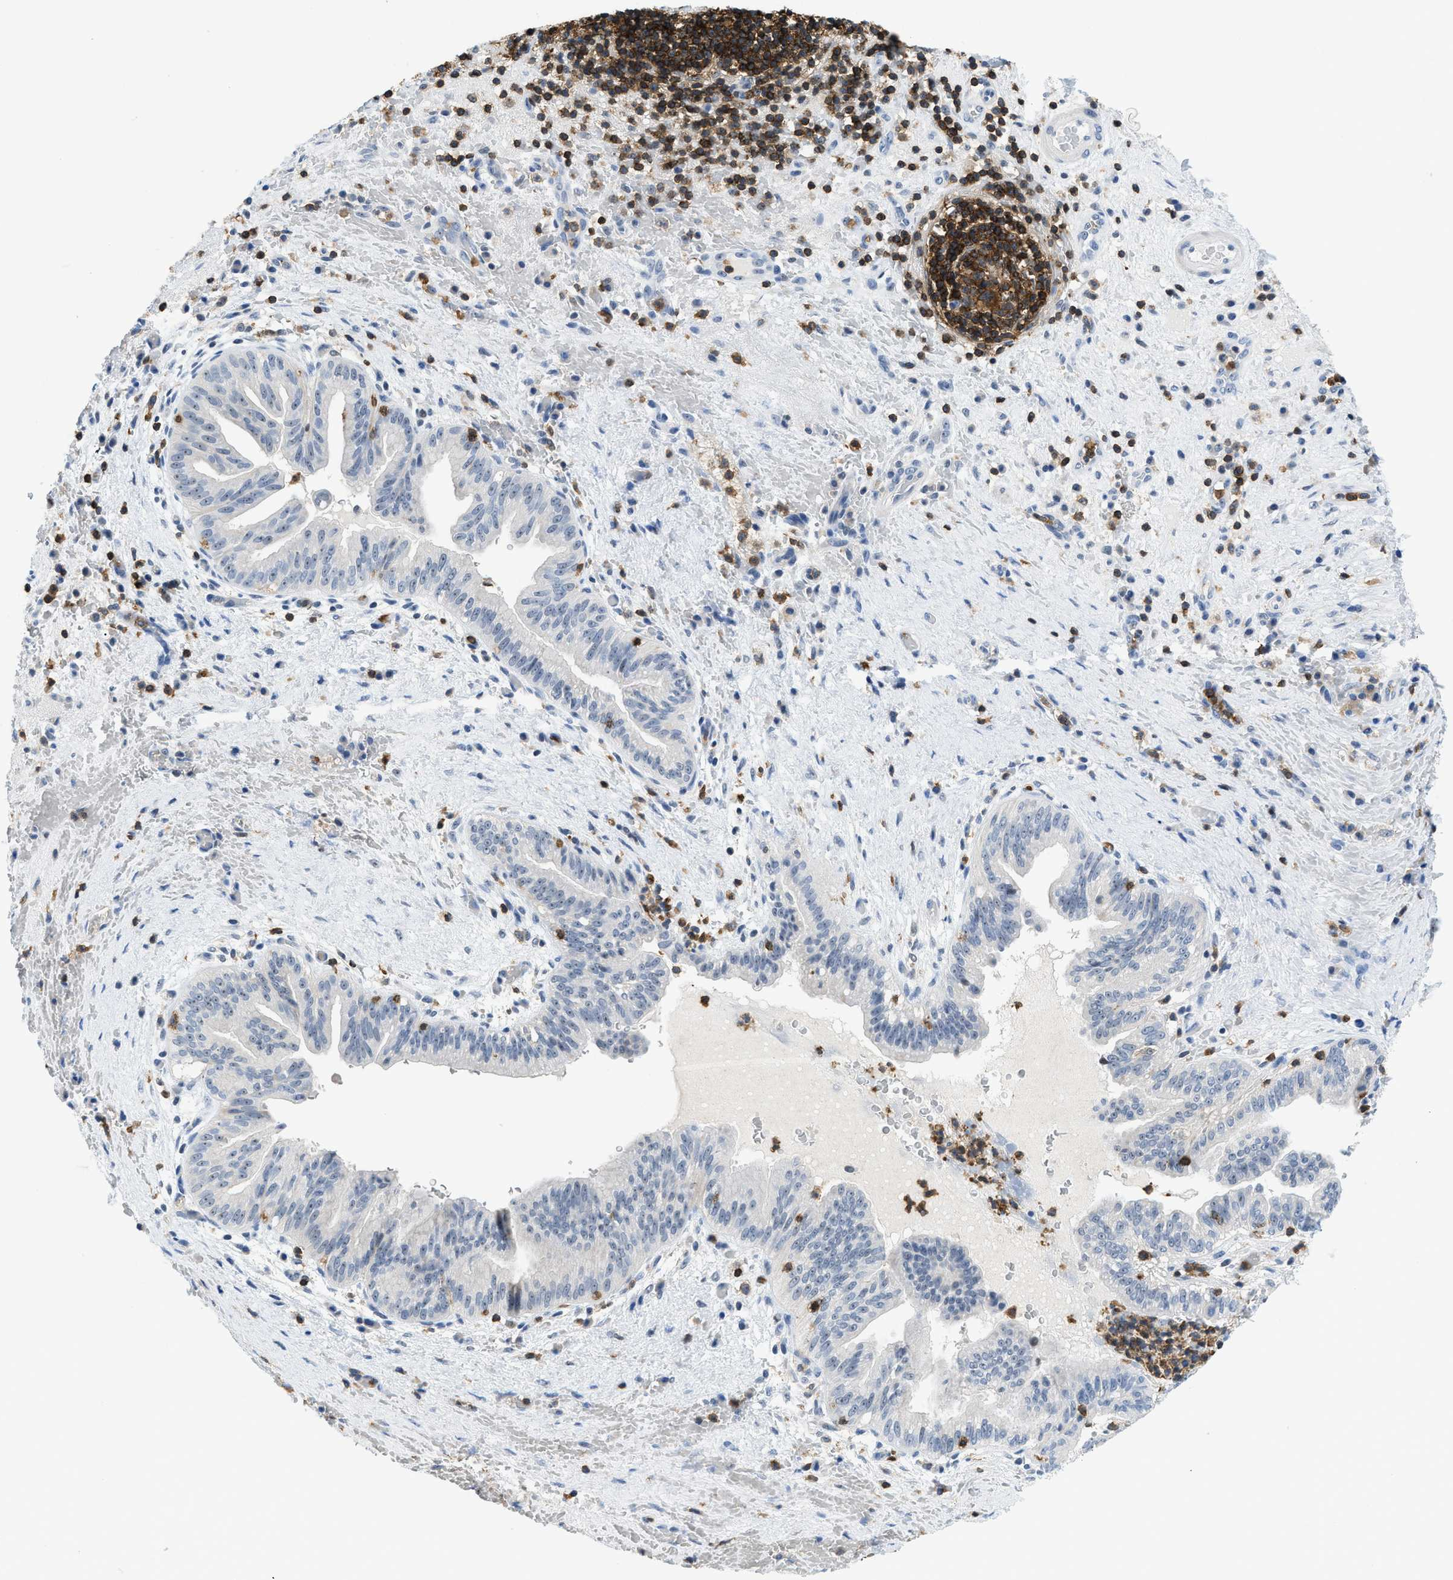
{"staining": {"intensity": "negative", "quantity": "none", "location": "none"}, "tissue": "liver cancer", "cell_type": "Tumor cells", "image_type": "cancer", "snomed": [{"axis": "morphology", "description": "Cholangiocarcinoma"}, {"axis": "topography", "description": "Liver"}], "caption": "Photomicrograph shows no significant protein expression in tumor cells of cholangiocarcinoma (liver). (DAB (3,3'-diaminobenzidine) immunohistochemistry (IHC), high magnification).", "gene": "FAM151A", "patient": {"sex": "female", "age": 38}}